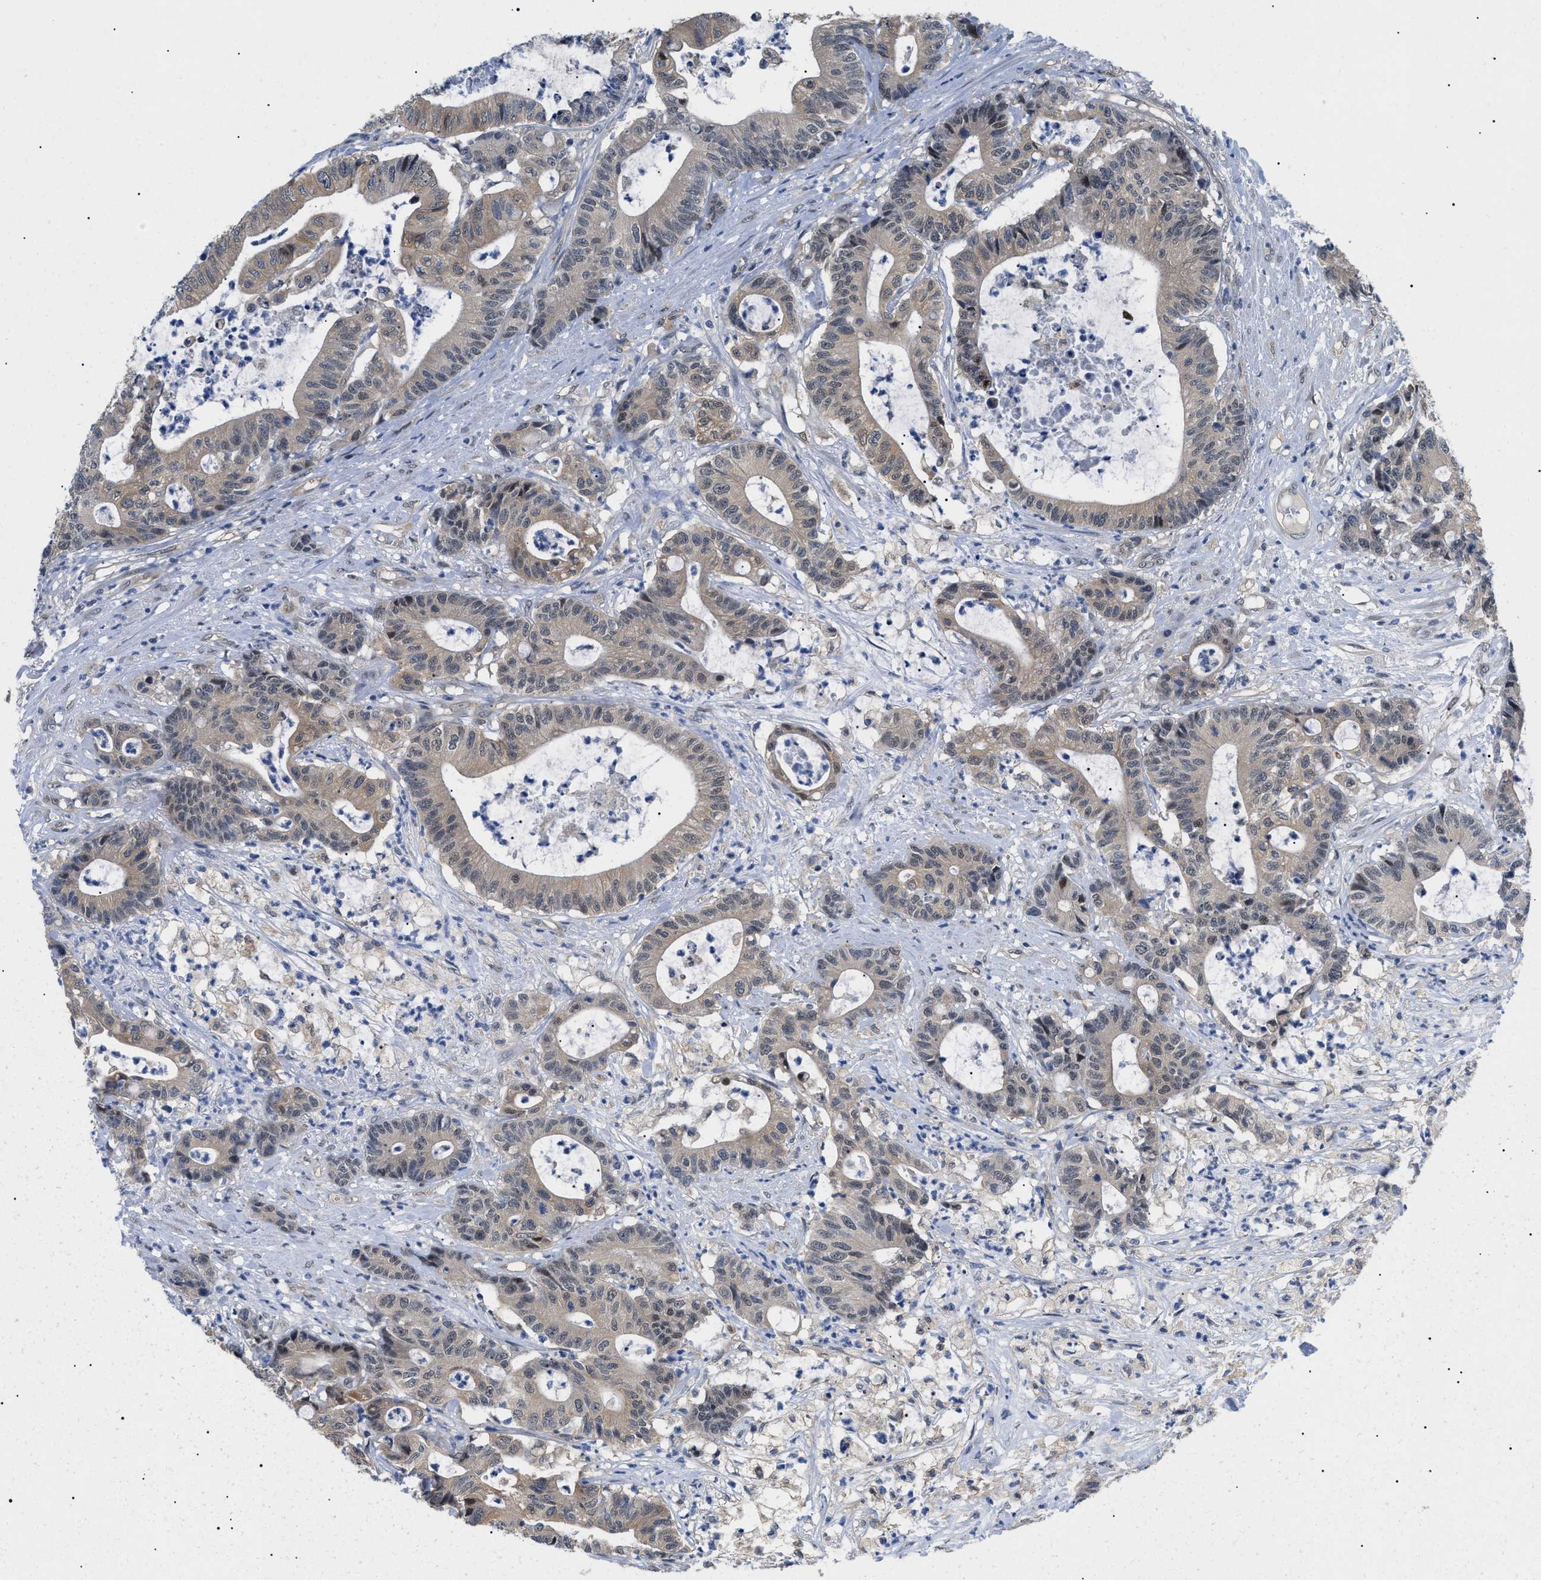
{"staining": {"intensity": "weak", "quantity": ">75%", "location": "cytoplasmic/membranous,nuclear"}, "tissue": "colorectal cancer", "cell_type": "Tumor cells", "image_type": "cancer", "snomed": [{"axis": "morphology", "description": "Adenocarcinoma, NOS"}, {"axis": "topography", "description": "Colon"}], "caption": "Immunohistochemistry (DAB (3,3'-diaminobenzidine)) staining of human adenocarcinoma (colorectal) exhibits weak cytoplasmic/membranous and nuclear protein expression in approximately >75% of tumor cells. The protein of interest is stained brown, and the nuclei are stained in blue (DAB (3,3'-diaminobenzidine) IHC with brightfield microscopy, high magnification).", "gene": "GARRE1", "patient": {"sex": "female", "age": 84}}